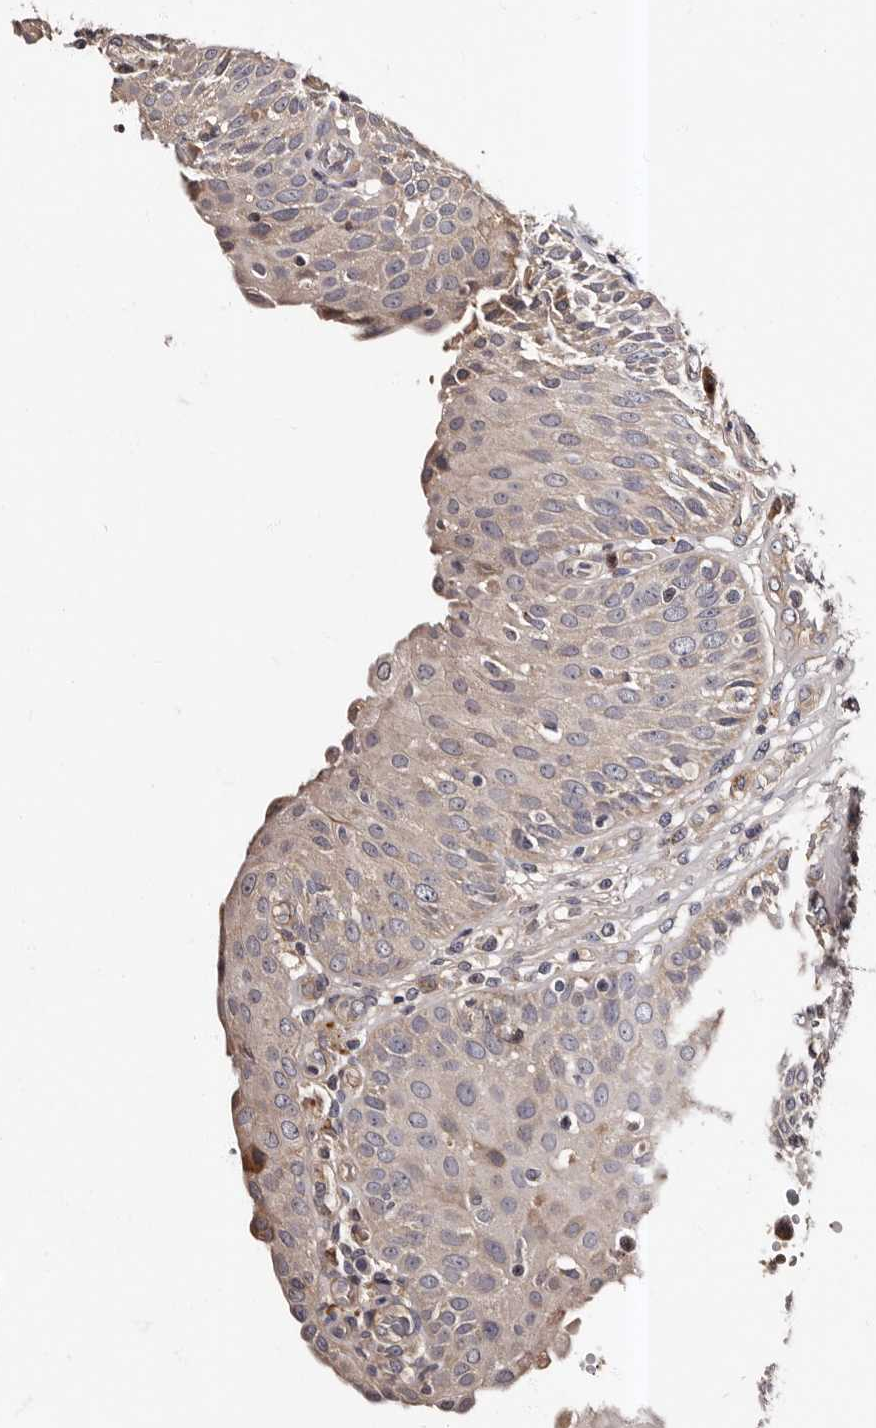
{"staining": {"intensity": "weak", "quantity": "25%-75%", "location": "cytoplasmic/membranous"}, "tissue": "urinary bladder", "cell_type": "Urothelial cells", "image_type": "normal", "snomed": [{"axis": "morphology", "description": "Normal tissue, NOS"}, {"axis": "topography", "description": "Urinary bladder"}], "caption": "Human urinary bladder stained with a brown dye demonstrates weak cytoplasmic/membranous positive positivity in approximately 25%-75% of urothelial cells.", "gene": "ADCK5", "patient": {"sex": "female", "age": 62}}